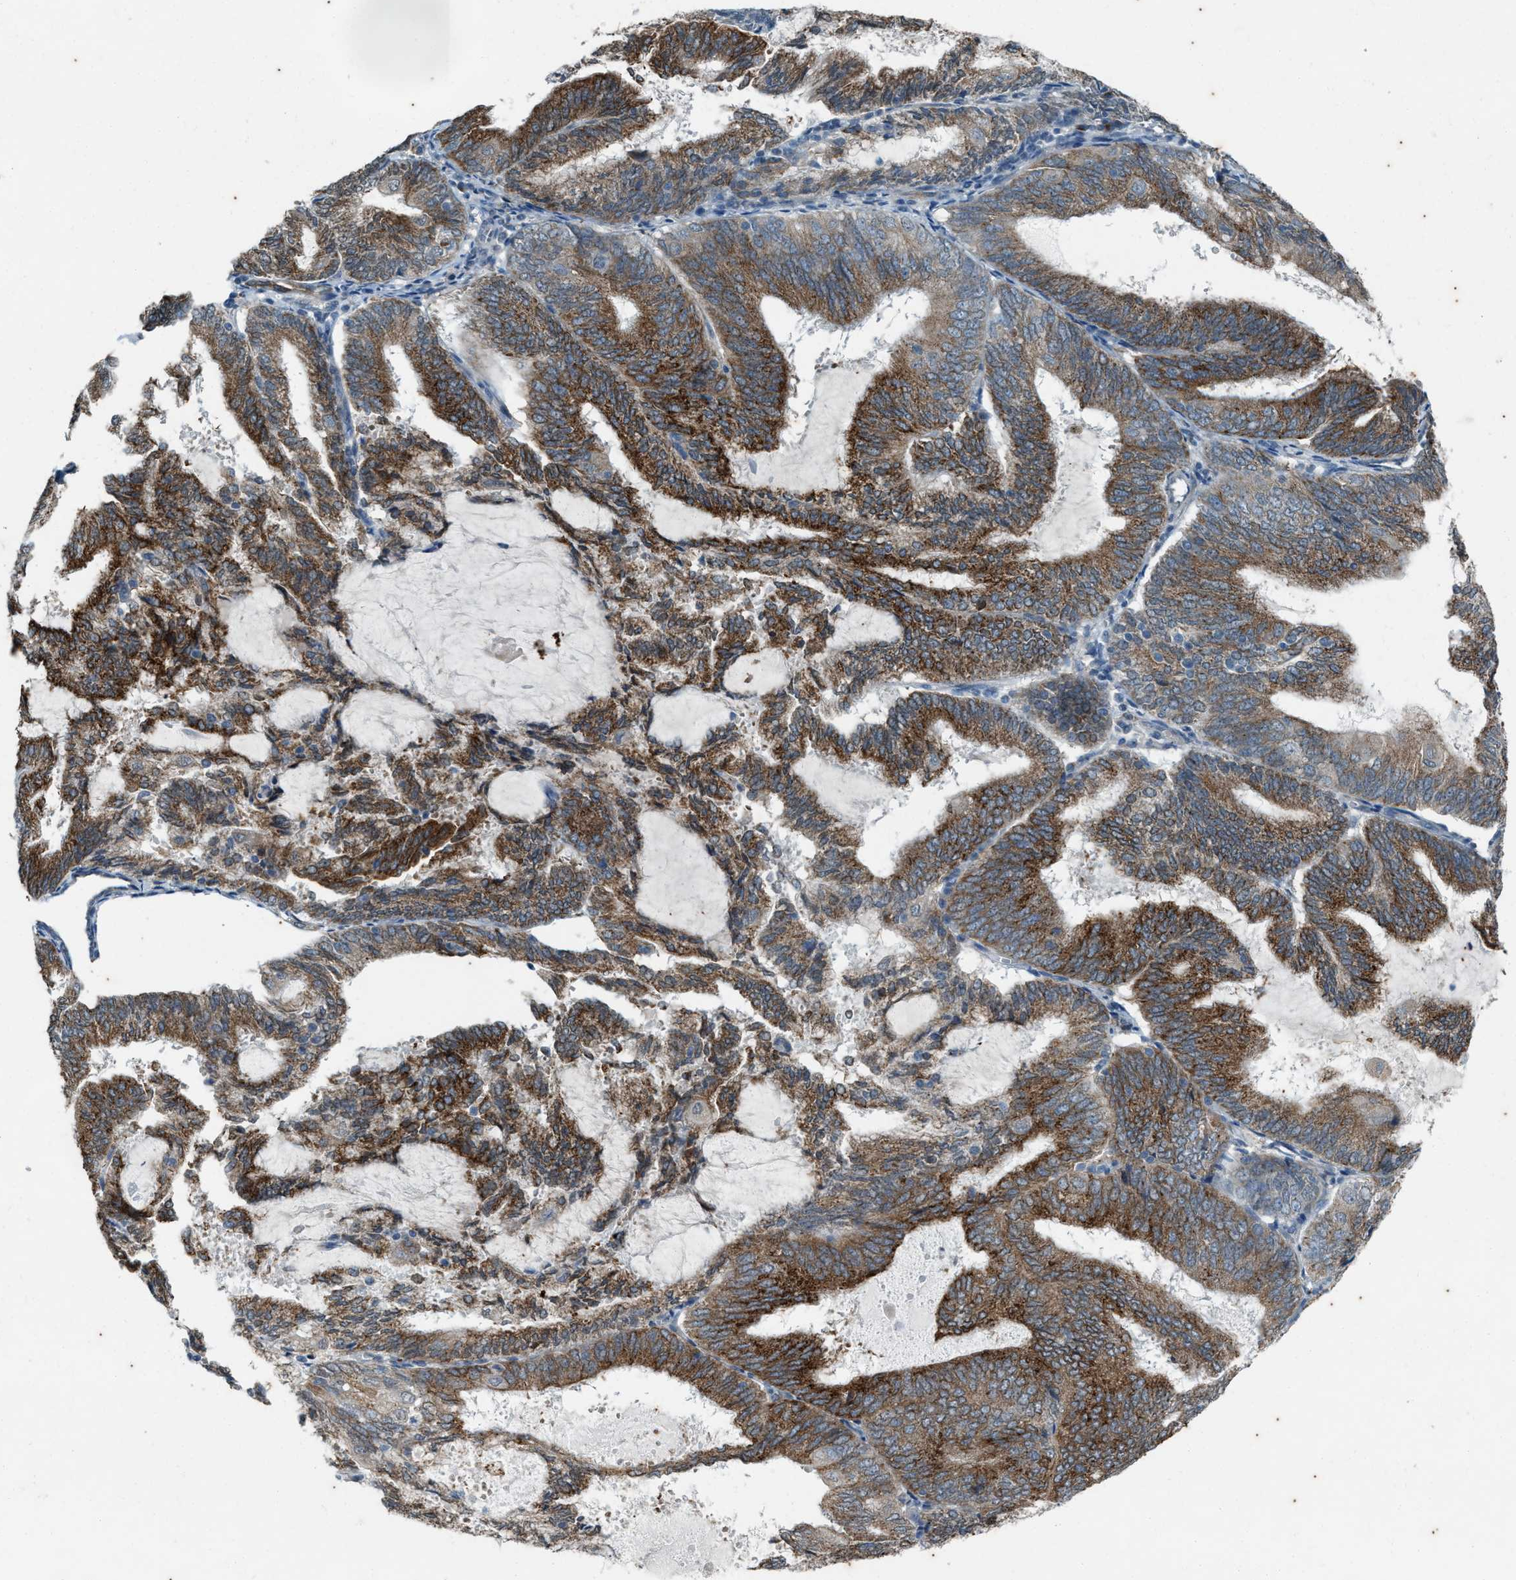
{"staining": {"intensity": "strong", "quantity": ">75%", "location": "cytoplasmic/membranous"}, "tissue": "endometrial cancer", "cell_type": "Tumor cells", "image_type": "cancer", "snomed": [{"axis": "morphology", "description": "Adenocarcinoma, NOS"}, {"axis": "topography", "description": "Endometrium"}], "caption": "Immunohistochemical staining of endometrial adenocarcinoma reveals high levels of strong cytoplasmic/membranous protein staining in approximately >75% of tumor cells.", "gene": "CHPF2", "patient": {"sex": "female", "age": 81}}